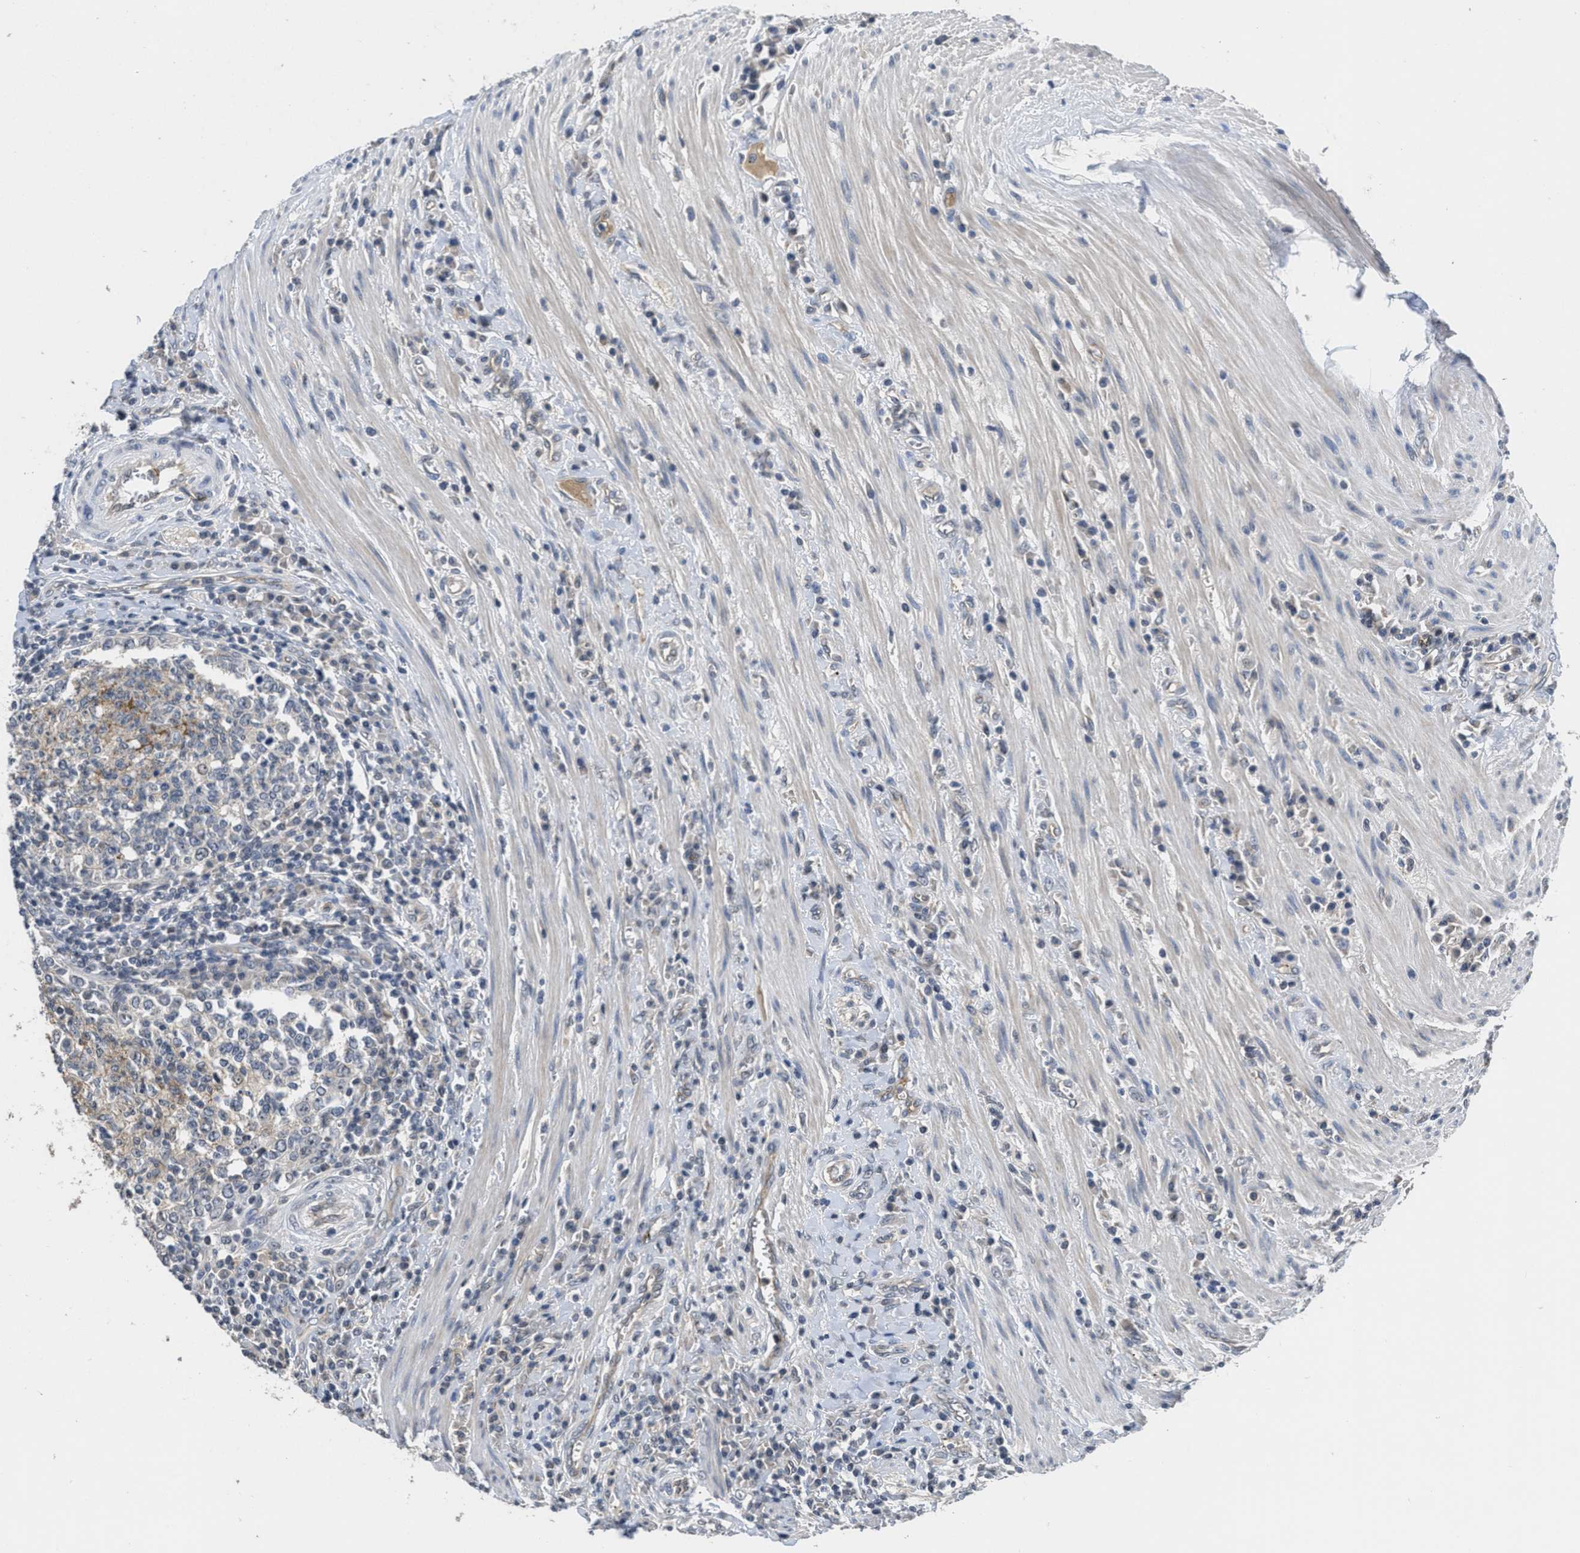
{"staining": {"intensity": "weak", "quantity": "<25%", "location": "cytoplasmic/membranous"}, "tissue": "colorectal cancer", "cell_type": "Tumor cells", "image_type": "cancer", "snomed": [{"axis": "morphology", "description": "Inflammation, NOS"}, {"axis": "morphology", "description": "Adenocarcinoma, NOS"}, {"axis": "topography", "description": "Colon"}], "caption": "High magnification brightfield microscopy of adenocarcinoma (colorectal) stained with DAB (brown) and counterstained with hematoxylin (blue): tumor cells show no significant positivity.", "gene": "ANGPT1", "patient": {"sex": "male", "age": 72}}